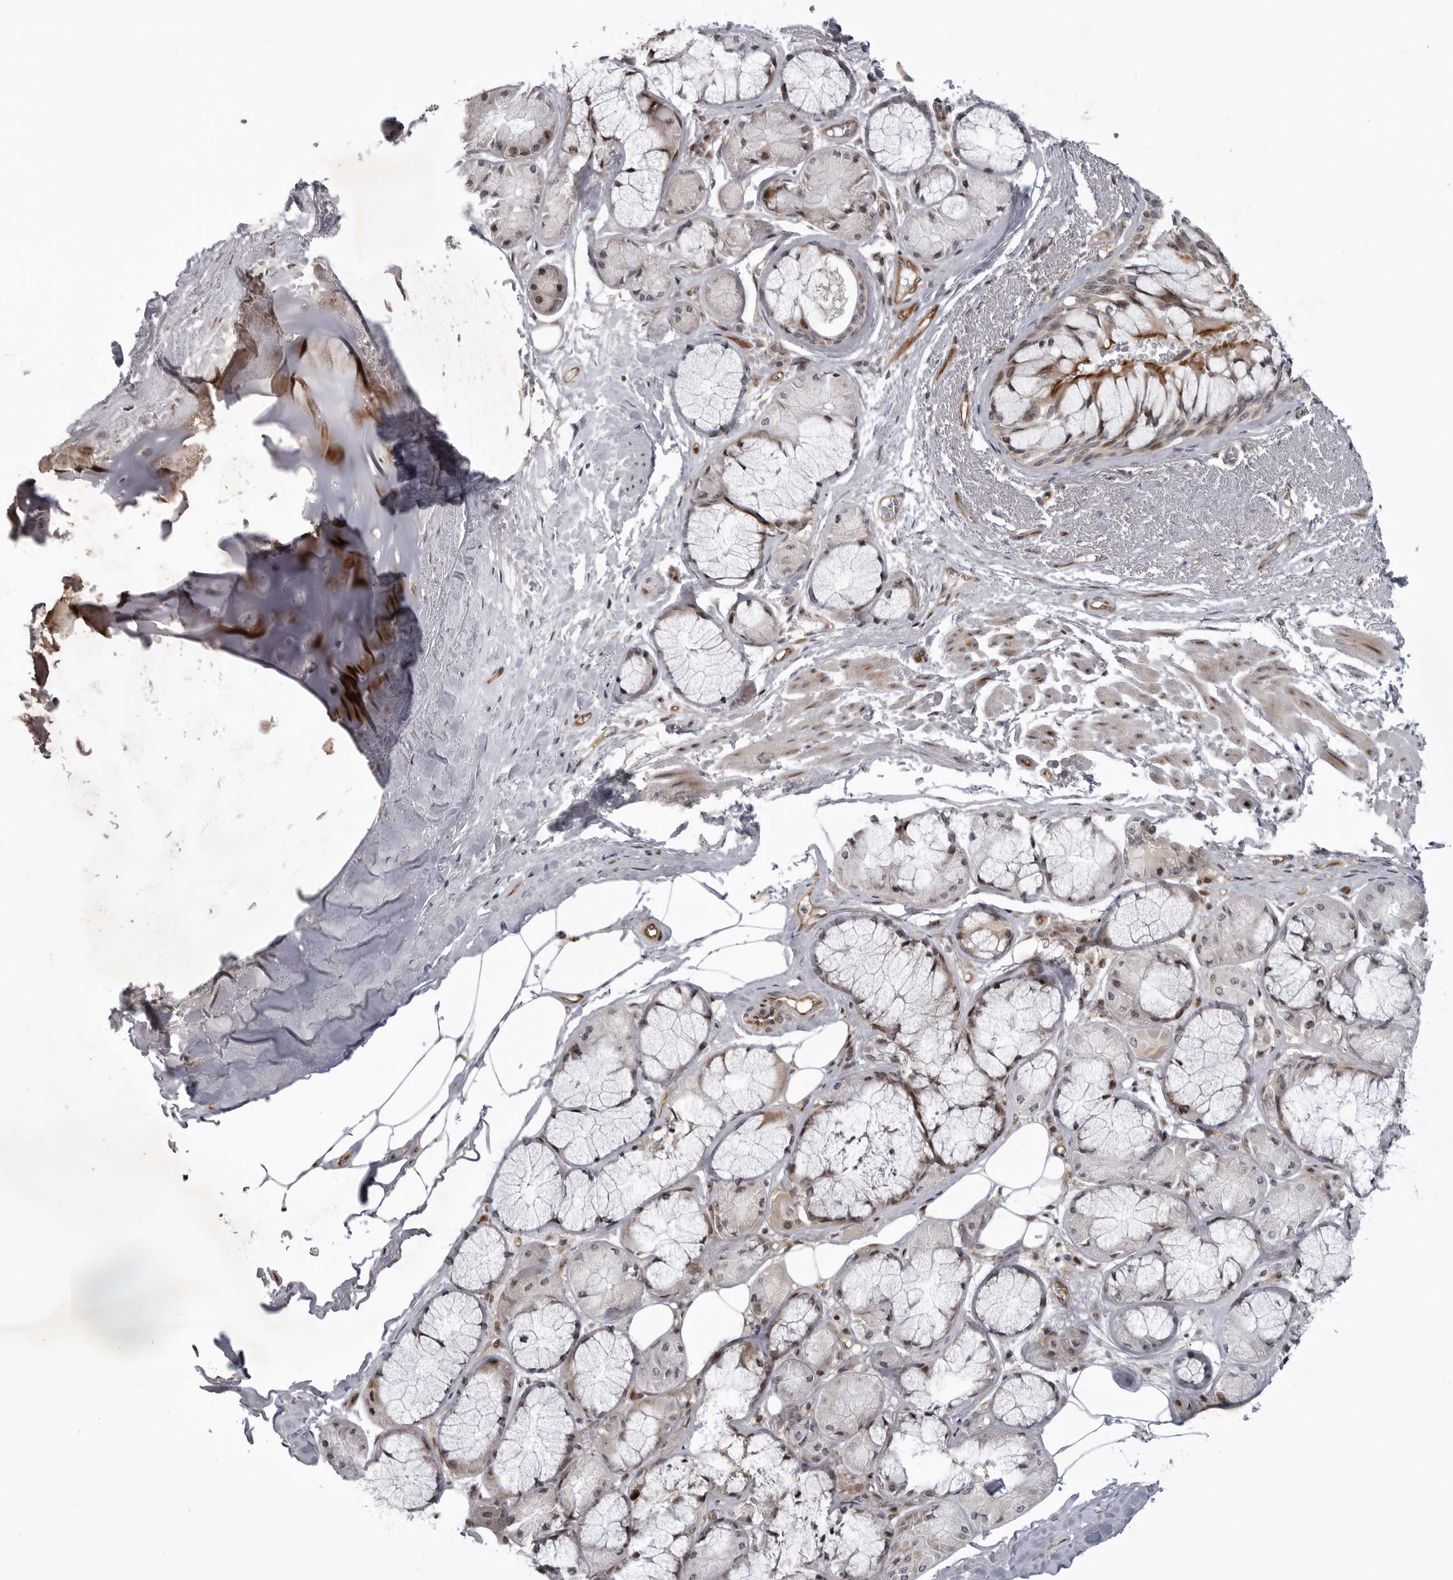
{"staining": {"intensity": "moderate", "quantity": "<25%", "location": "cytoplasmic/membranous"}, "tissue": "bronchus", "cell_type": "Respiratory epithelial cells", "image_type": "normal", "snomed": [{"axis": "morphology", "description": "Normal tissue, NOS"}, {"axis": "topography", "description": "Bronchus"}], "caption": "High-power microscopy captured an IHC histopathology image of unremarkable bronchus, revealing moderate cytoplasmic/membranous staining in about <25% of respiratory epithelial cells.", "gene": "ABL1", "patient": {"sex": "male", "age": 66}}